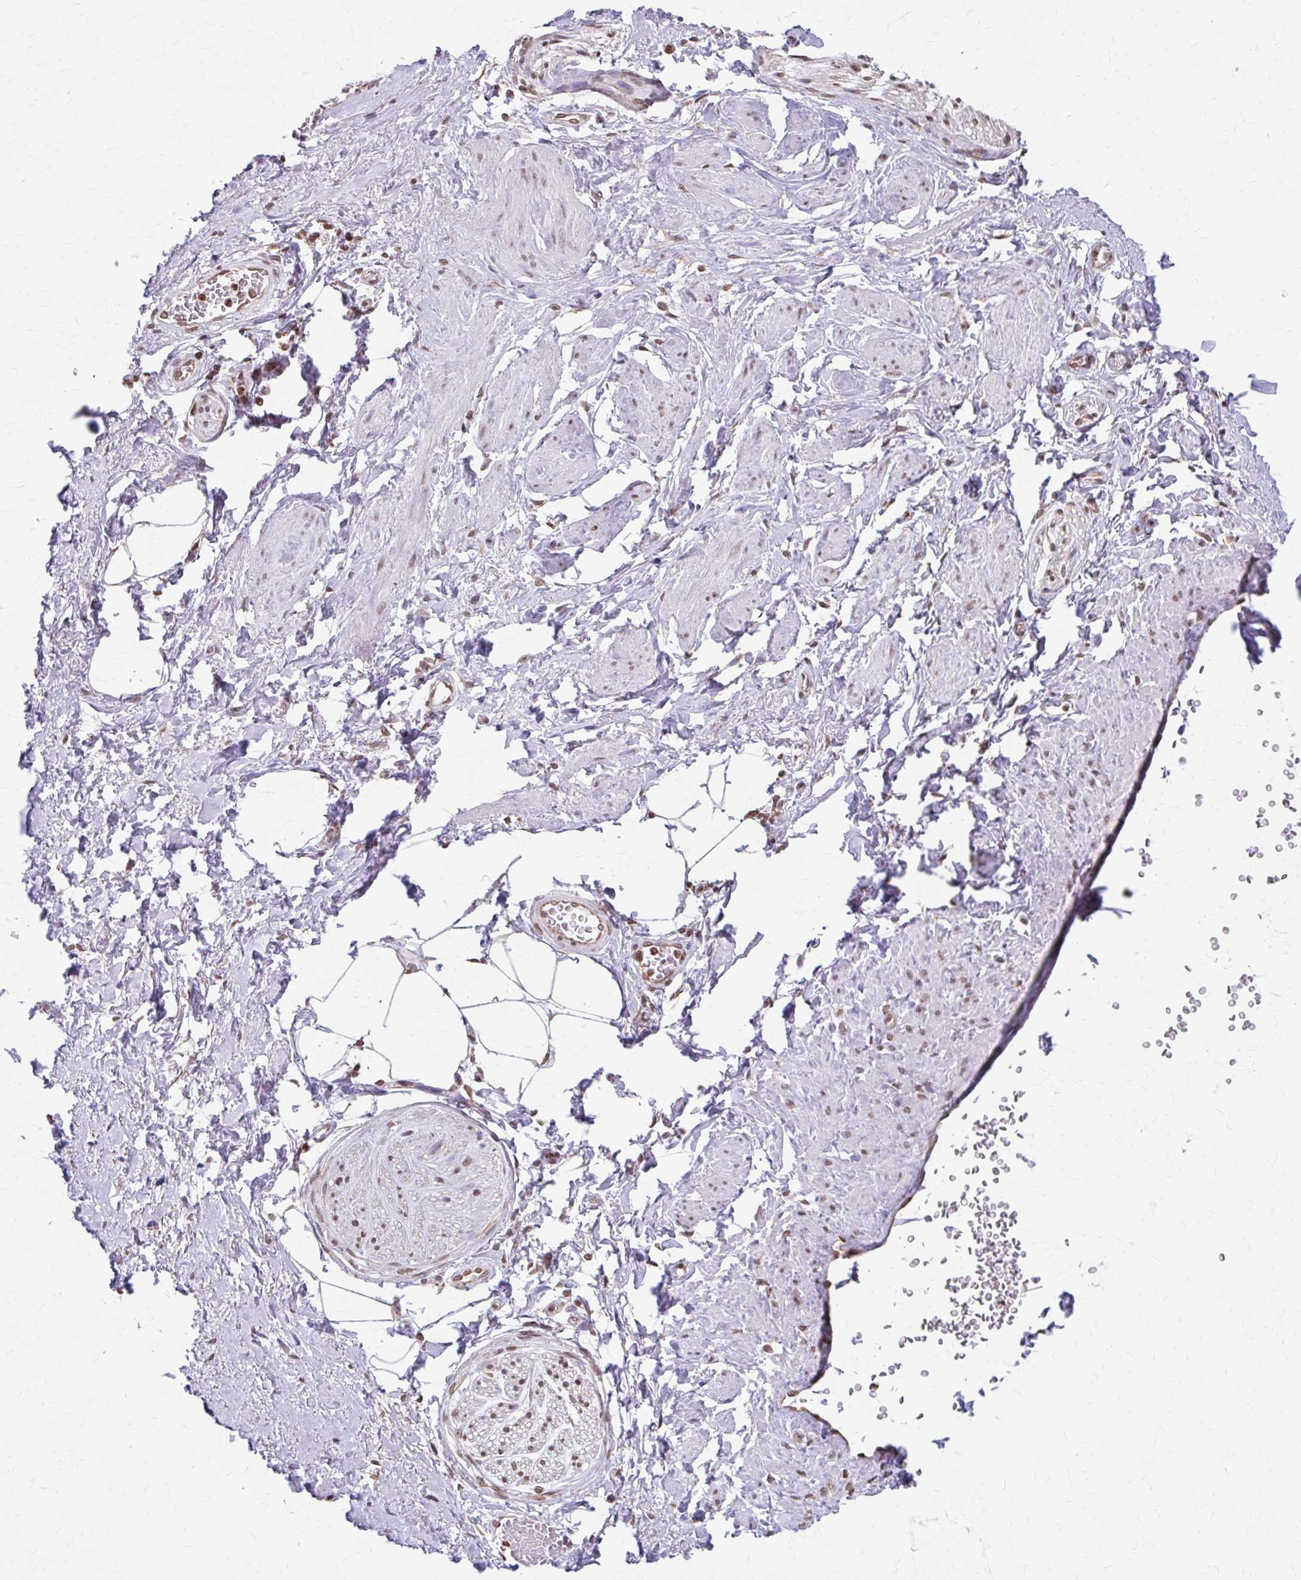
{"staining": {"intensity": "moderate", "quantity": "25%-75%", "location": "nuclear"}, "tissue": "adipose tissue", "cell_type": "Adipocytes", "image_type": "normal", "snomed": [{"axis": "morphology", "description": "Normal tissue, NOS"}, {"axis": "topography", "description": "Vagina"}, {"axis": "topography", "description": "Peripheral nerve tissue"}], "caption": "DAB immunohistochemical staining of normal adipose tissue reveals moderate nuclear protein expression in about 25%-75% of adipocytes.", "gene": "ORC3", "patient": {"sex": "female", "age": 71}}